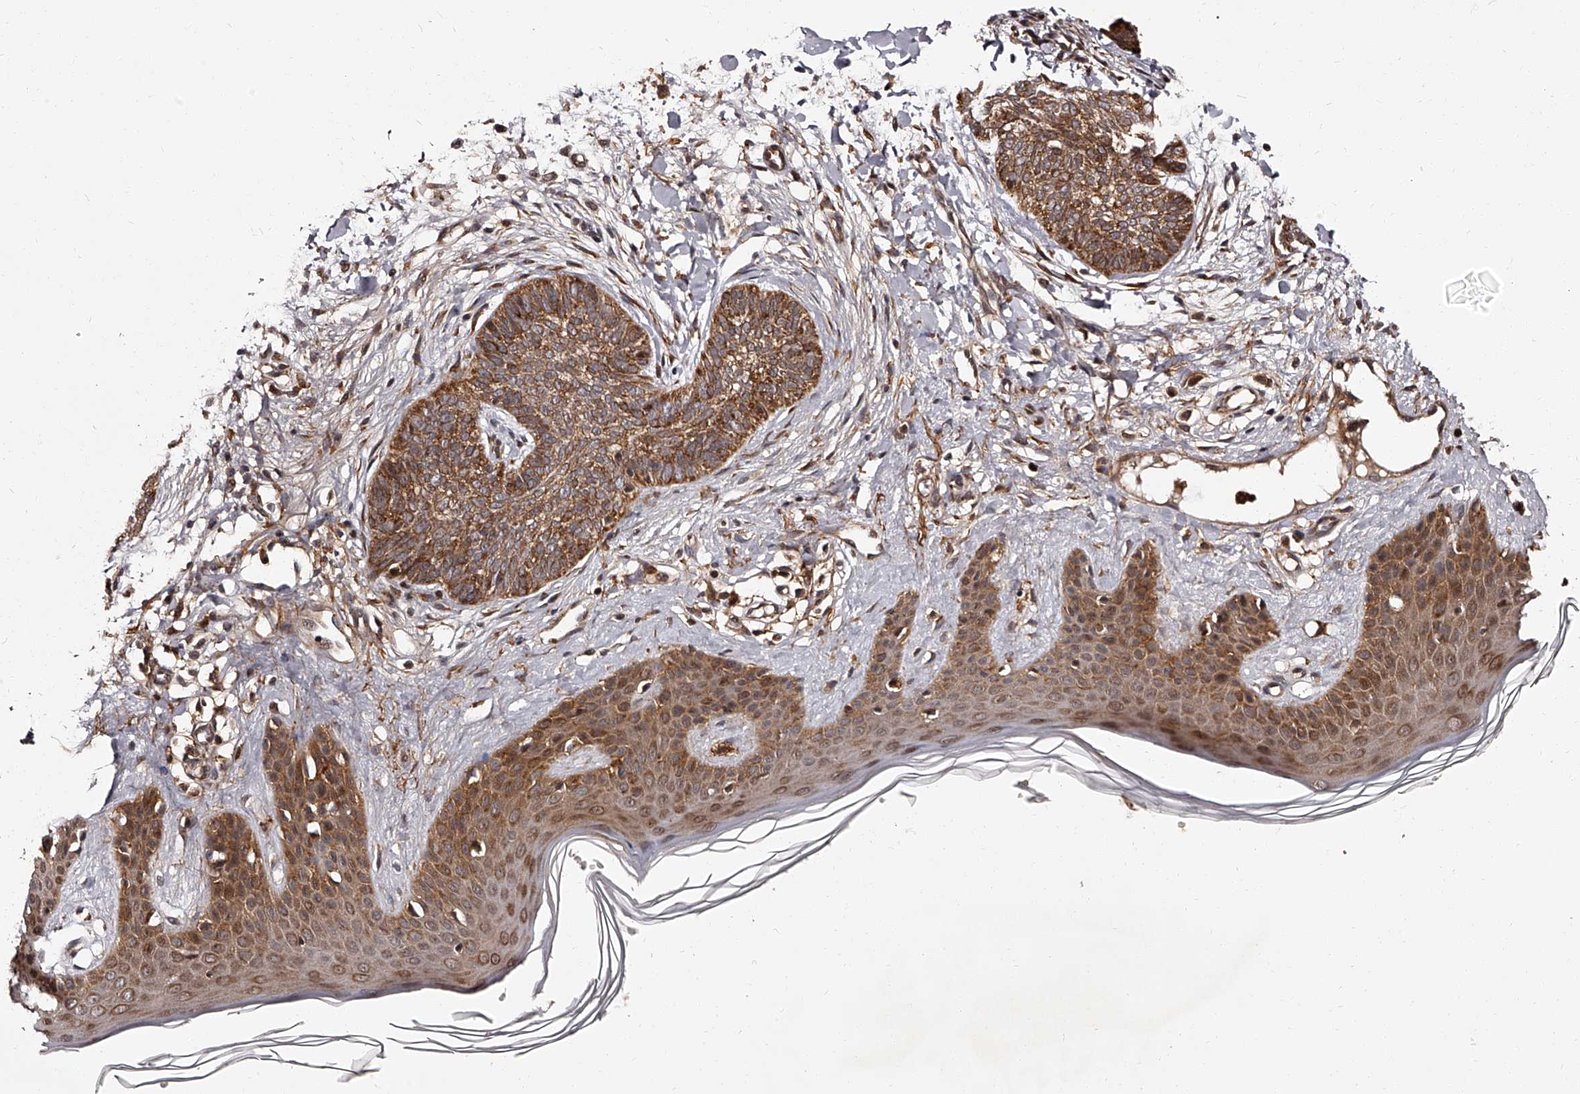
{"staining": {"intensity": "moderate", "quantity": ">75%", "location": "cytoplasmic/membranous"}, "tissue": "skin cancer", "cell_type": "Tumor cells", "image_type": "cancer", "snomed": [{"axis": "morphology", "description": "Basal cell carcinoma"}, {"axis": "topography", "description": "Skin"}], "caption": "DAB immunohistochemical staining of human basal cell carcinoma (skin) shows moderate cytoplasmic/membranous protein expression in about >75% of tumor cells. The protein of interest is shown in brown color, while the nuclei are stained blue.", "gene": "RSC1A1", "patient": {"sex": "female", "age": 59}}